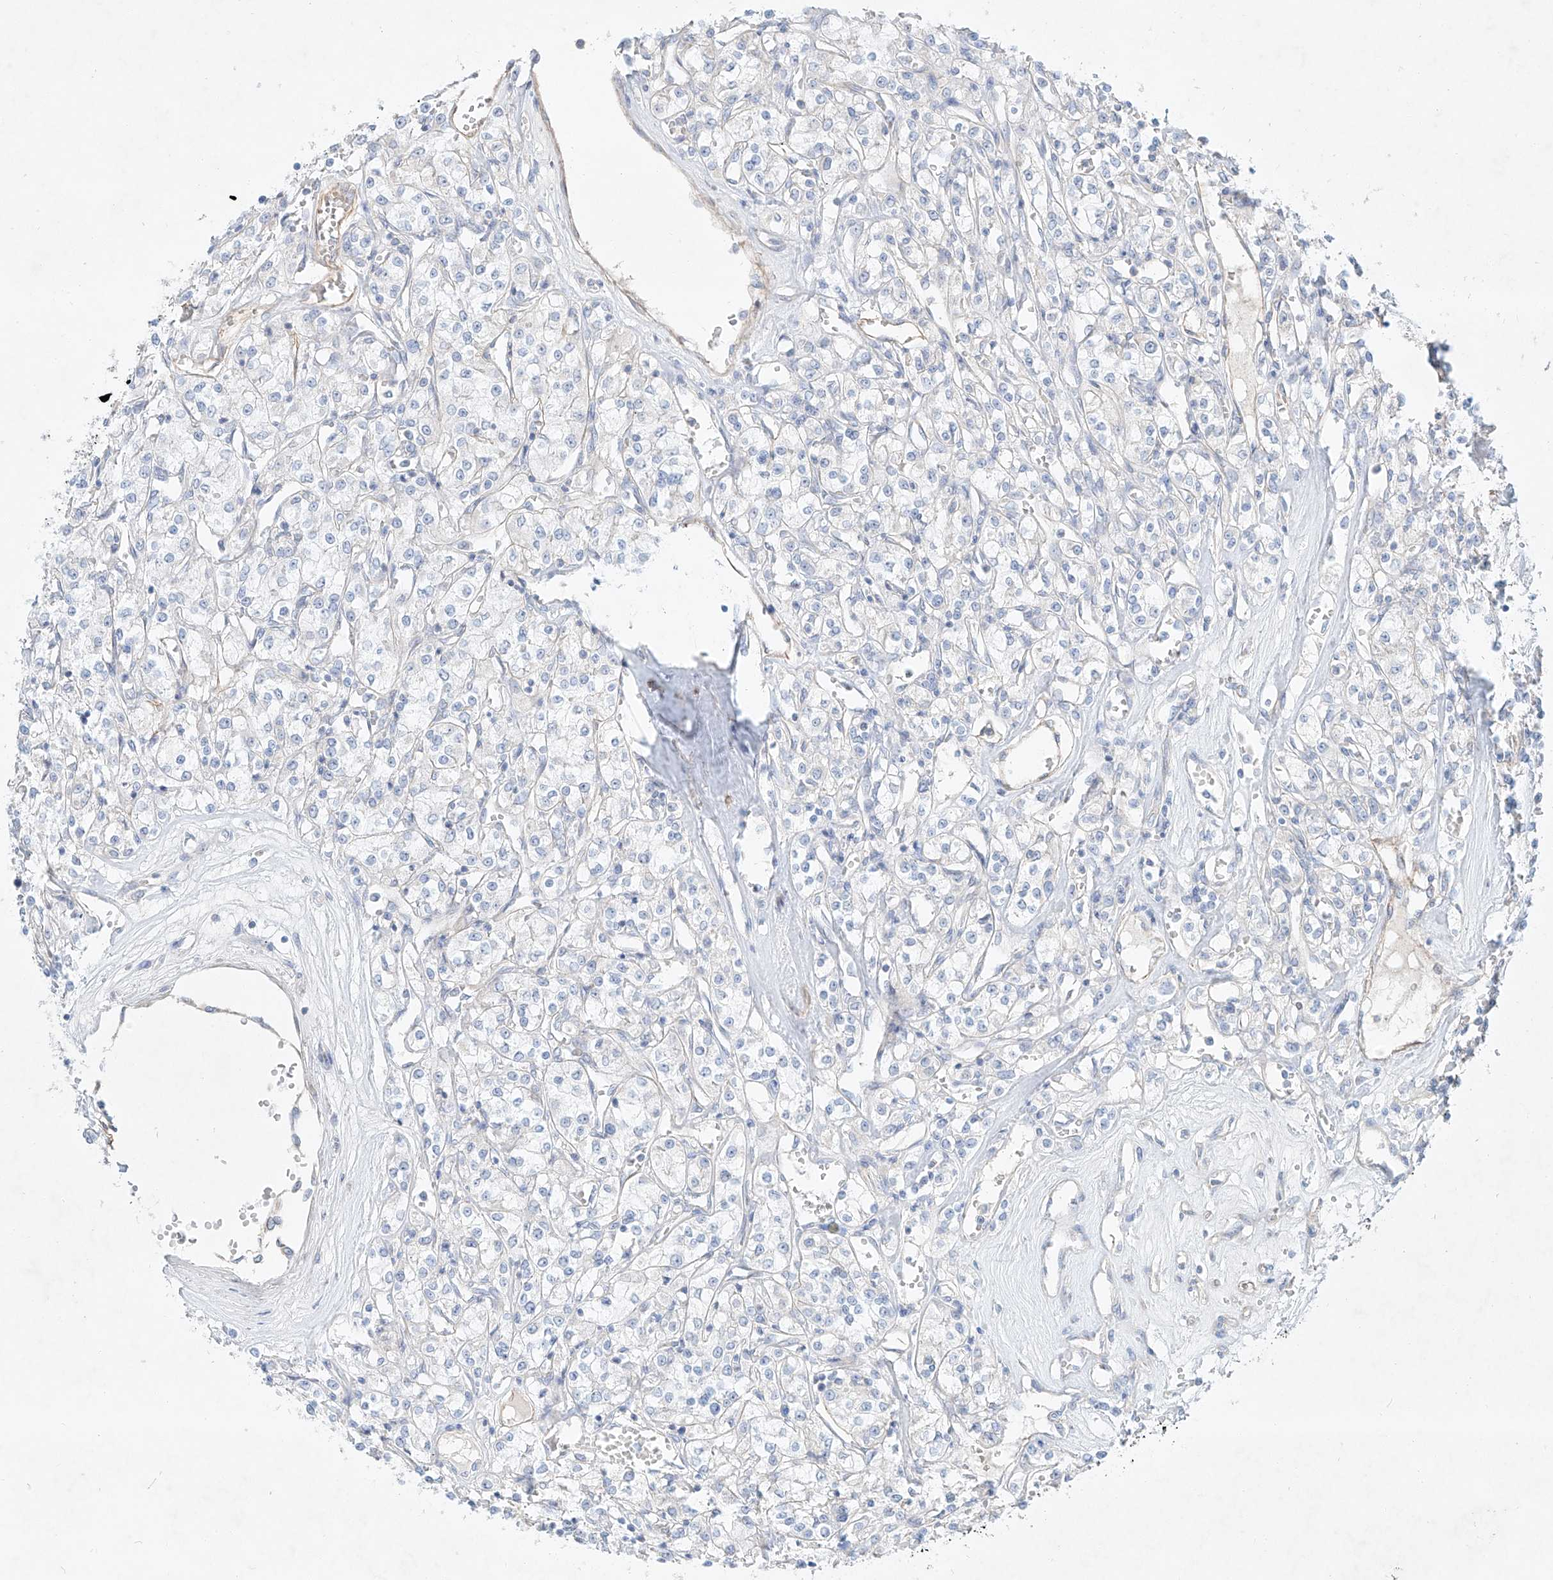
{"staining": {"intensity": "negative", "quantity": "none", "location": "none"}, "tissue": "renal cancer", "cell_type": "Tumor cells", "image_type": "cancer", "snomed": [{"axis": "morphology", "description": "Adenocarcinoma, NOS"}, {"axis": "topography", "description": "Kidney"}], "caption": "IHC of adenocarcinoma (renal) shows no staining in tumor cells.", "gene": "AJM1", "patient": {"sex": "female", "age": 59}}